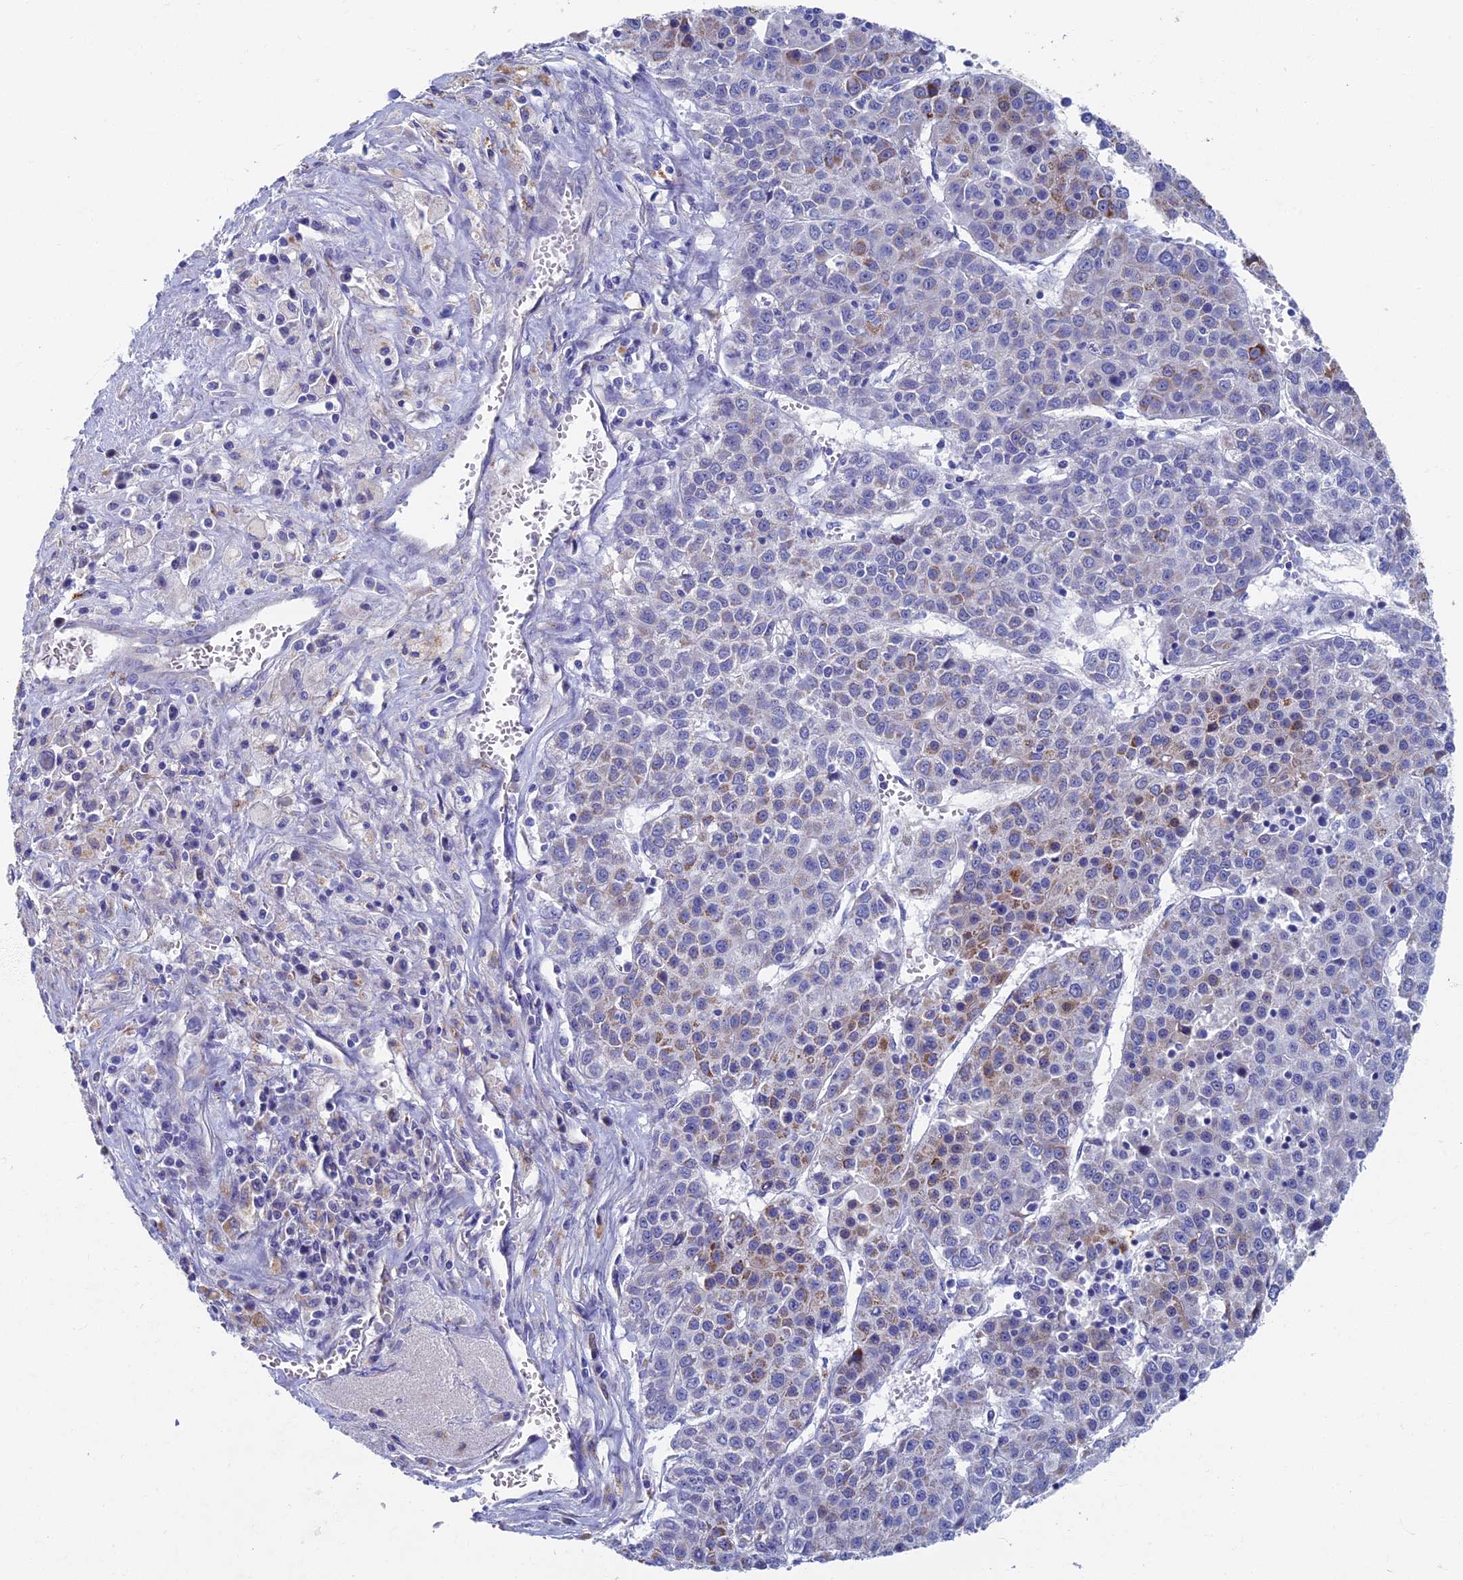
{"staining": {"intensity": "moderate", "quantity": "25%-75%", "location": "cytoplasmic/membranous"}, "tissue": "liver cancer", "cell_type": "Tumor cells", "image_type": "cancer", "snomed": [{"axis": "morphology", "description": "Carcinoma, Hepatocellular, NOS"}, {"axis": "topography", "description": "Liver"}], "caption": "Immunohistochemical staining of liver hepatocellular carcinoma exhibits medium levels of moderate cytoplasmic/membranous expression in about 25%-75% of tumor cells.", "gene": "OAT", "patient": {"sex": "female", "age": 53}}